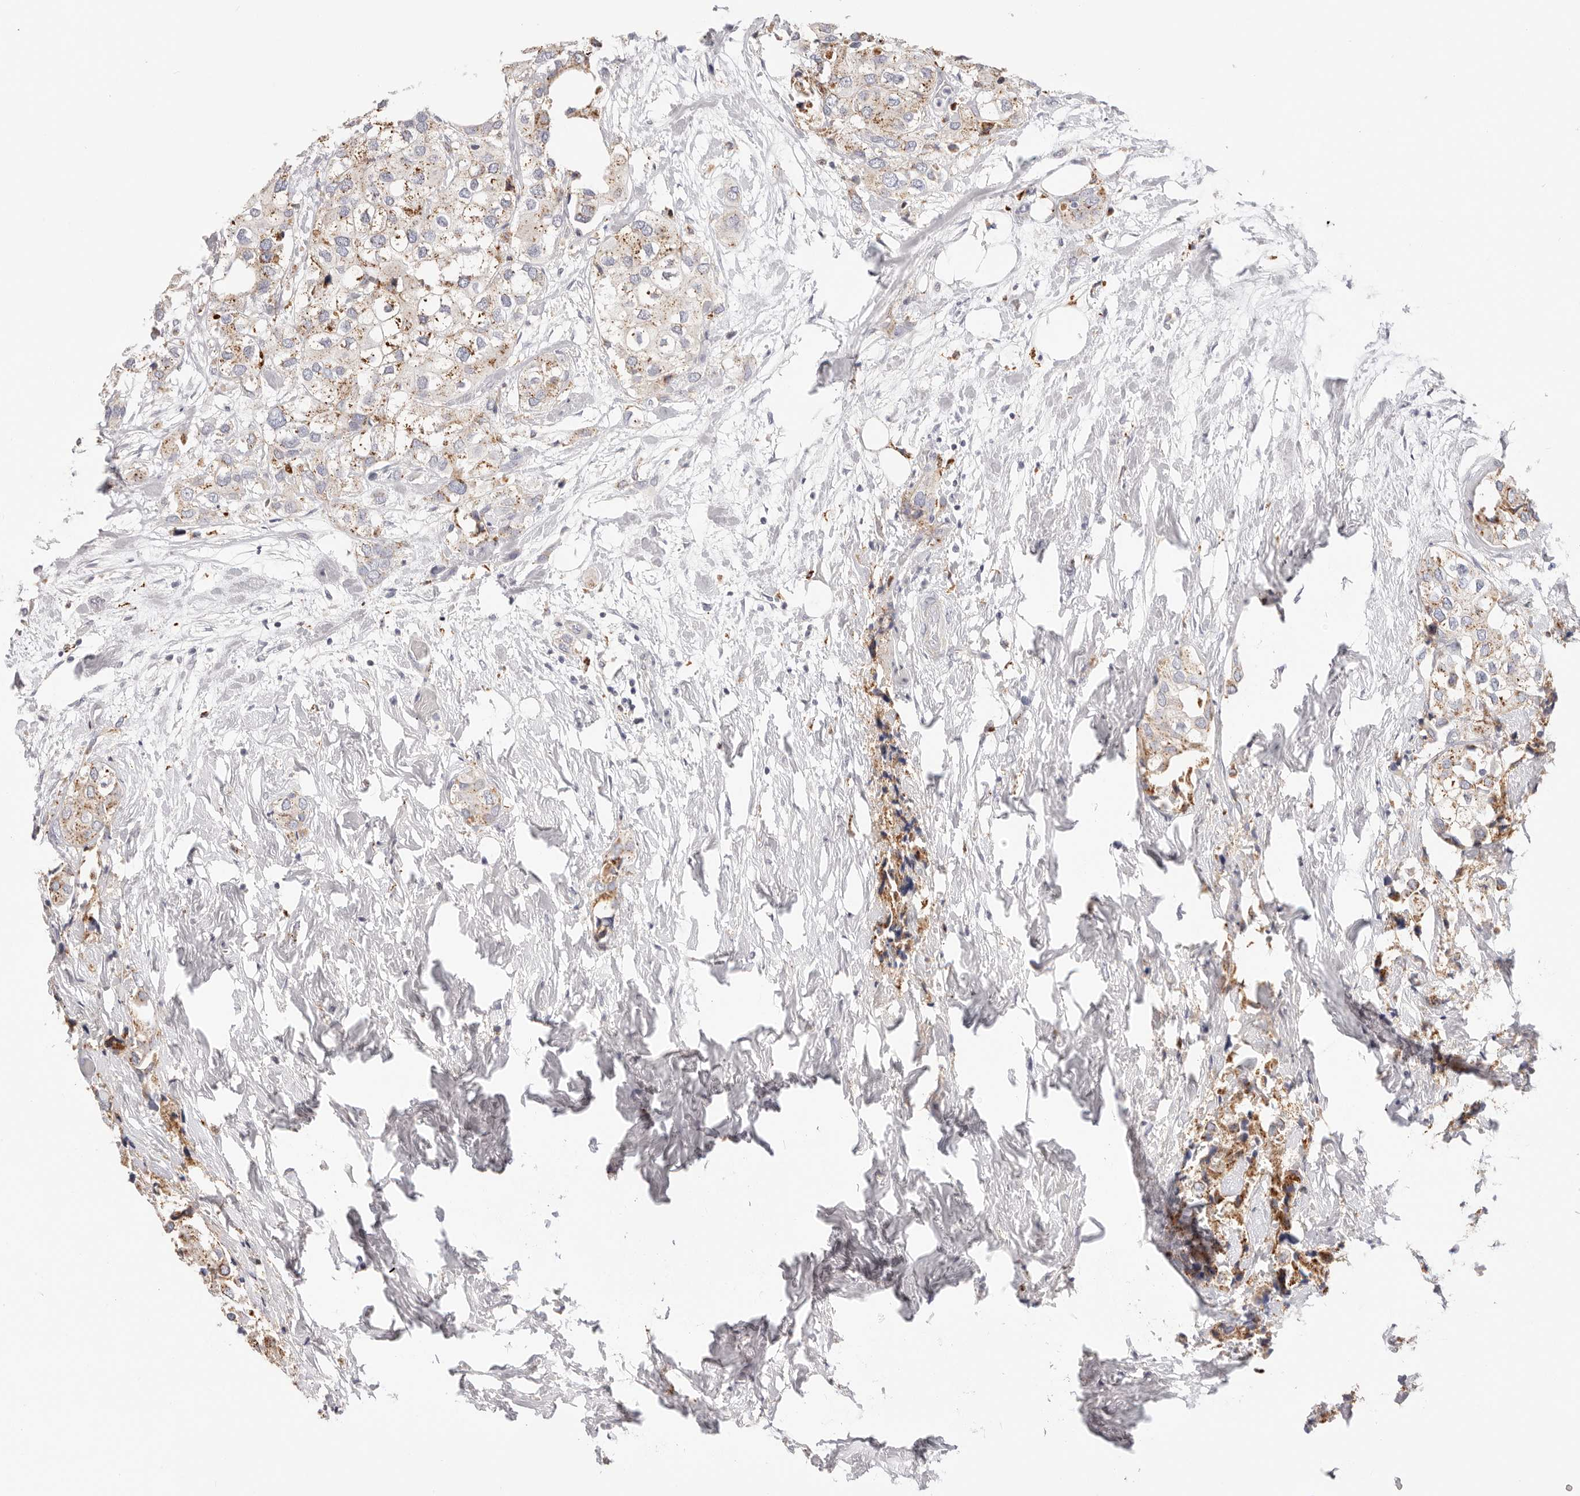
{"staining": {"intensity": "weak", "quantity": ">75%", "location": "cytoplasmic/membranous"}, "tissue": "urothelial cancer", "cell_type": "Tumor cells", "image_type": "cancer", "snomed": [{"axis": "morphology", "description": "Urothelial carcinoma, High grade"}, {"axis": "topography", "description": "Urinary bladder"}], "caption": "Protein staining demonstrates weak cytoplasmic/membranous positivity in about >75% of tumor cells in urothelial carcinoma (high-grade).", "gene": "STKLD1", "patient": {"sex": "male", "age": 64}}